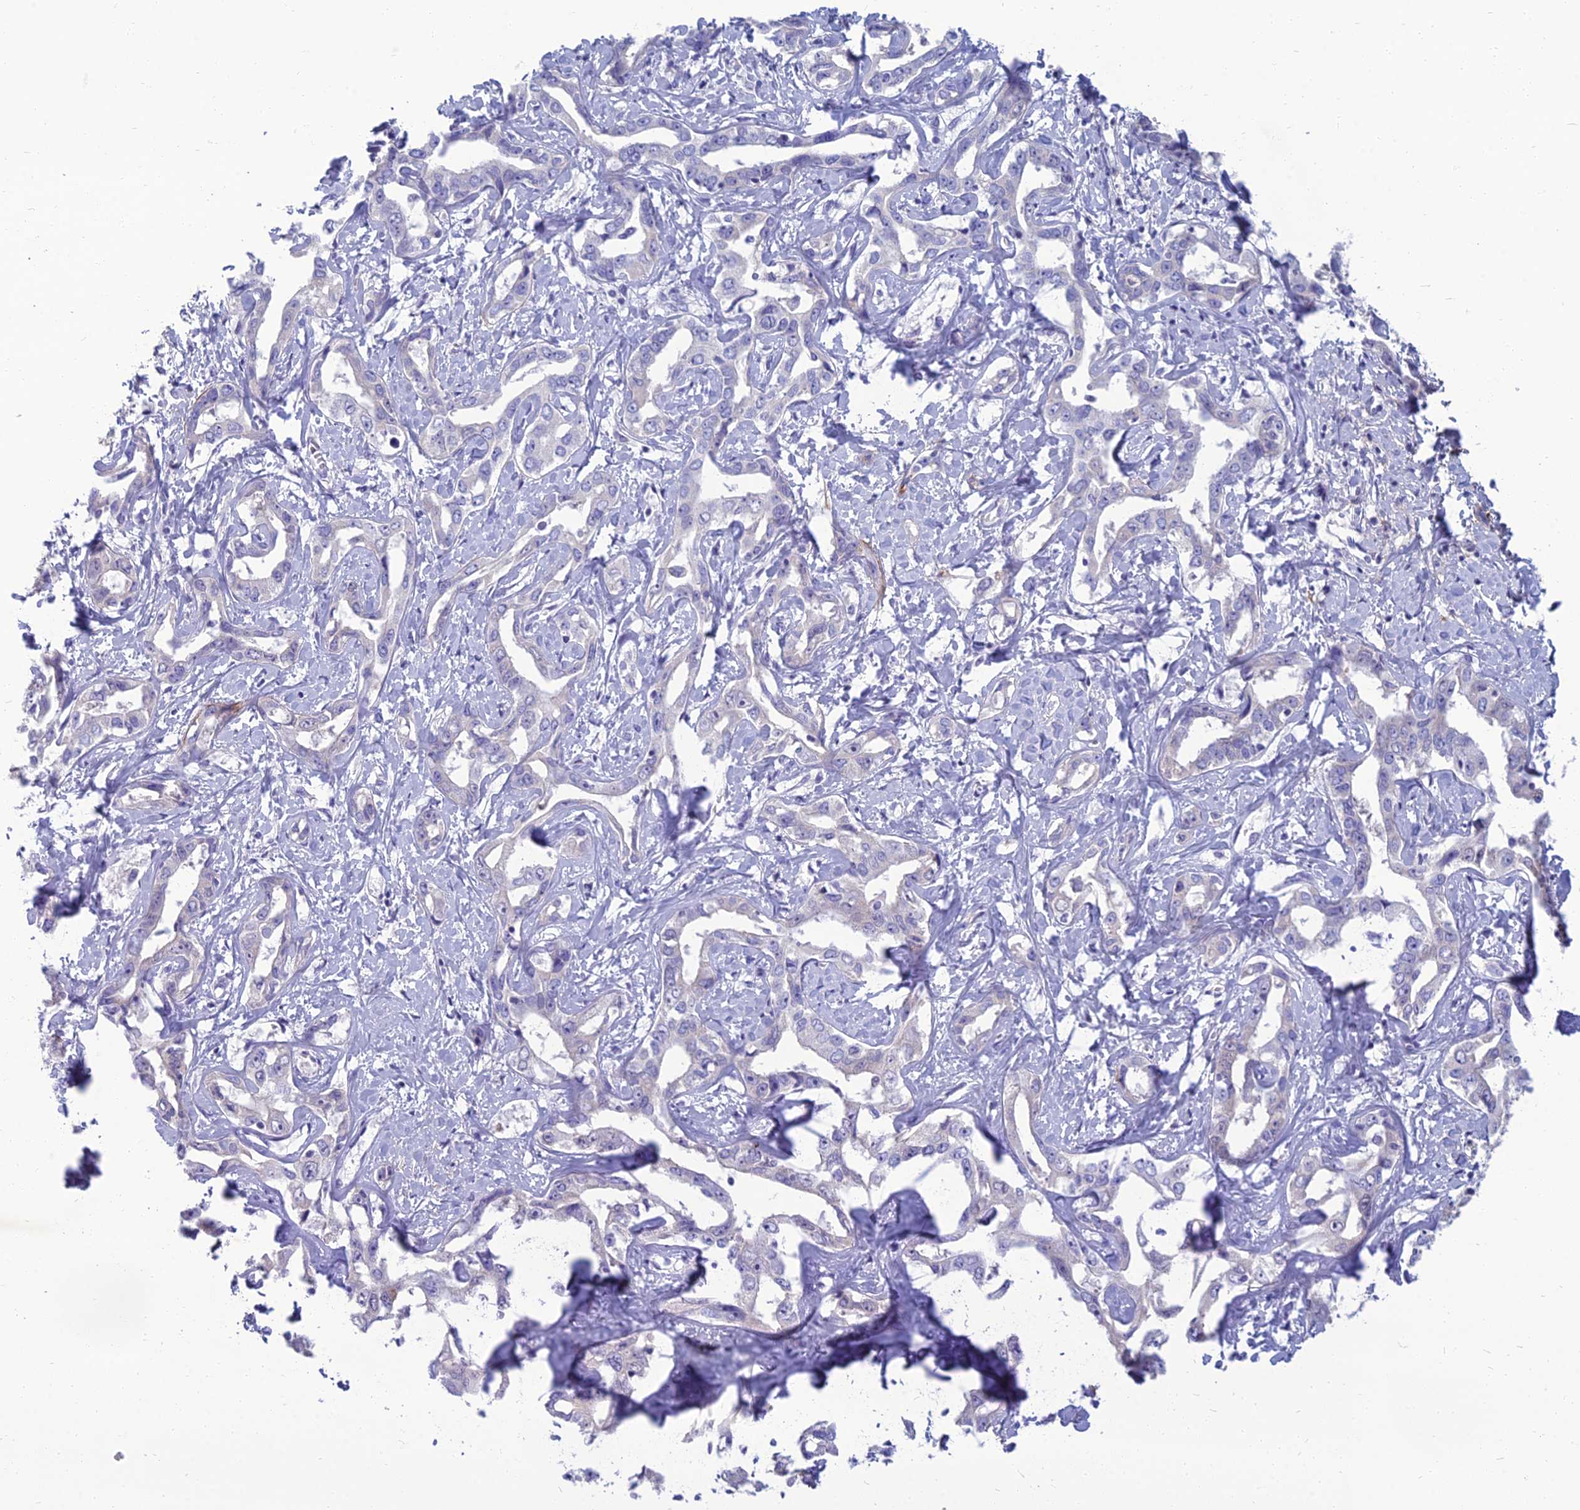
{"staining": {"intensity": "negative", "quantity": "none", "location": "none"}, "tissue": "liver cancer", "cell_type": "Tumor cells", "image_type": "cancer", "snomed": [{"axis": "morphology", "description": "Cholangiocarcinoma"}, {"axis": "topography", "description": "Liver"}], "caption": "Protein analysis of liver cancer (cholangiocarcinoma) exhibits no significant staining in tumor cells. (Stains: DAB (3,3'-diaminobenzidine) immunohistochemistry with hematoxylin counter stain, Microscopy: brightfield microscopy at high magnification).", "gene": "SPTLC3", "patient": {"sex": "male", "age": 59}}